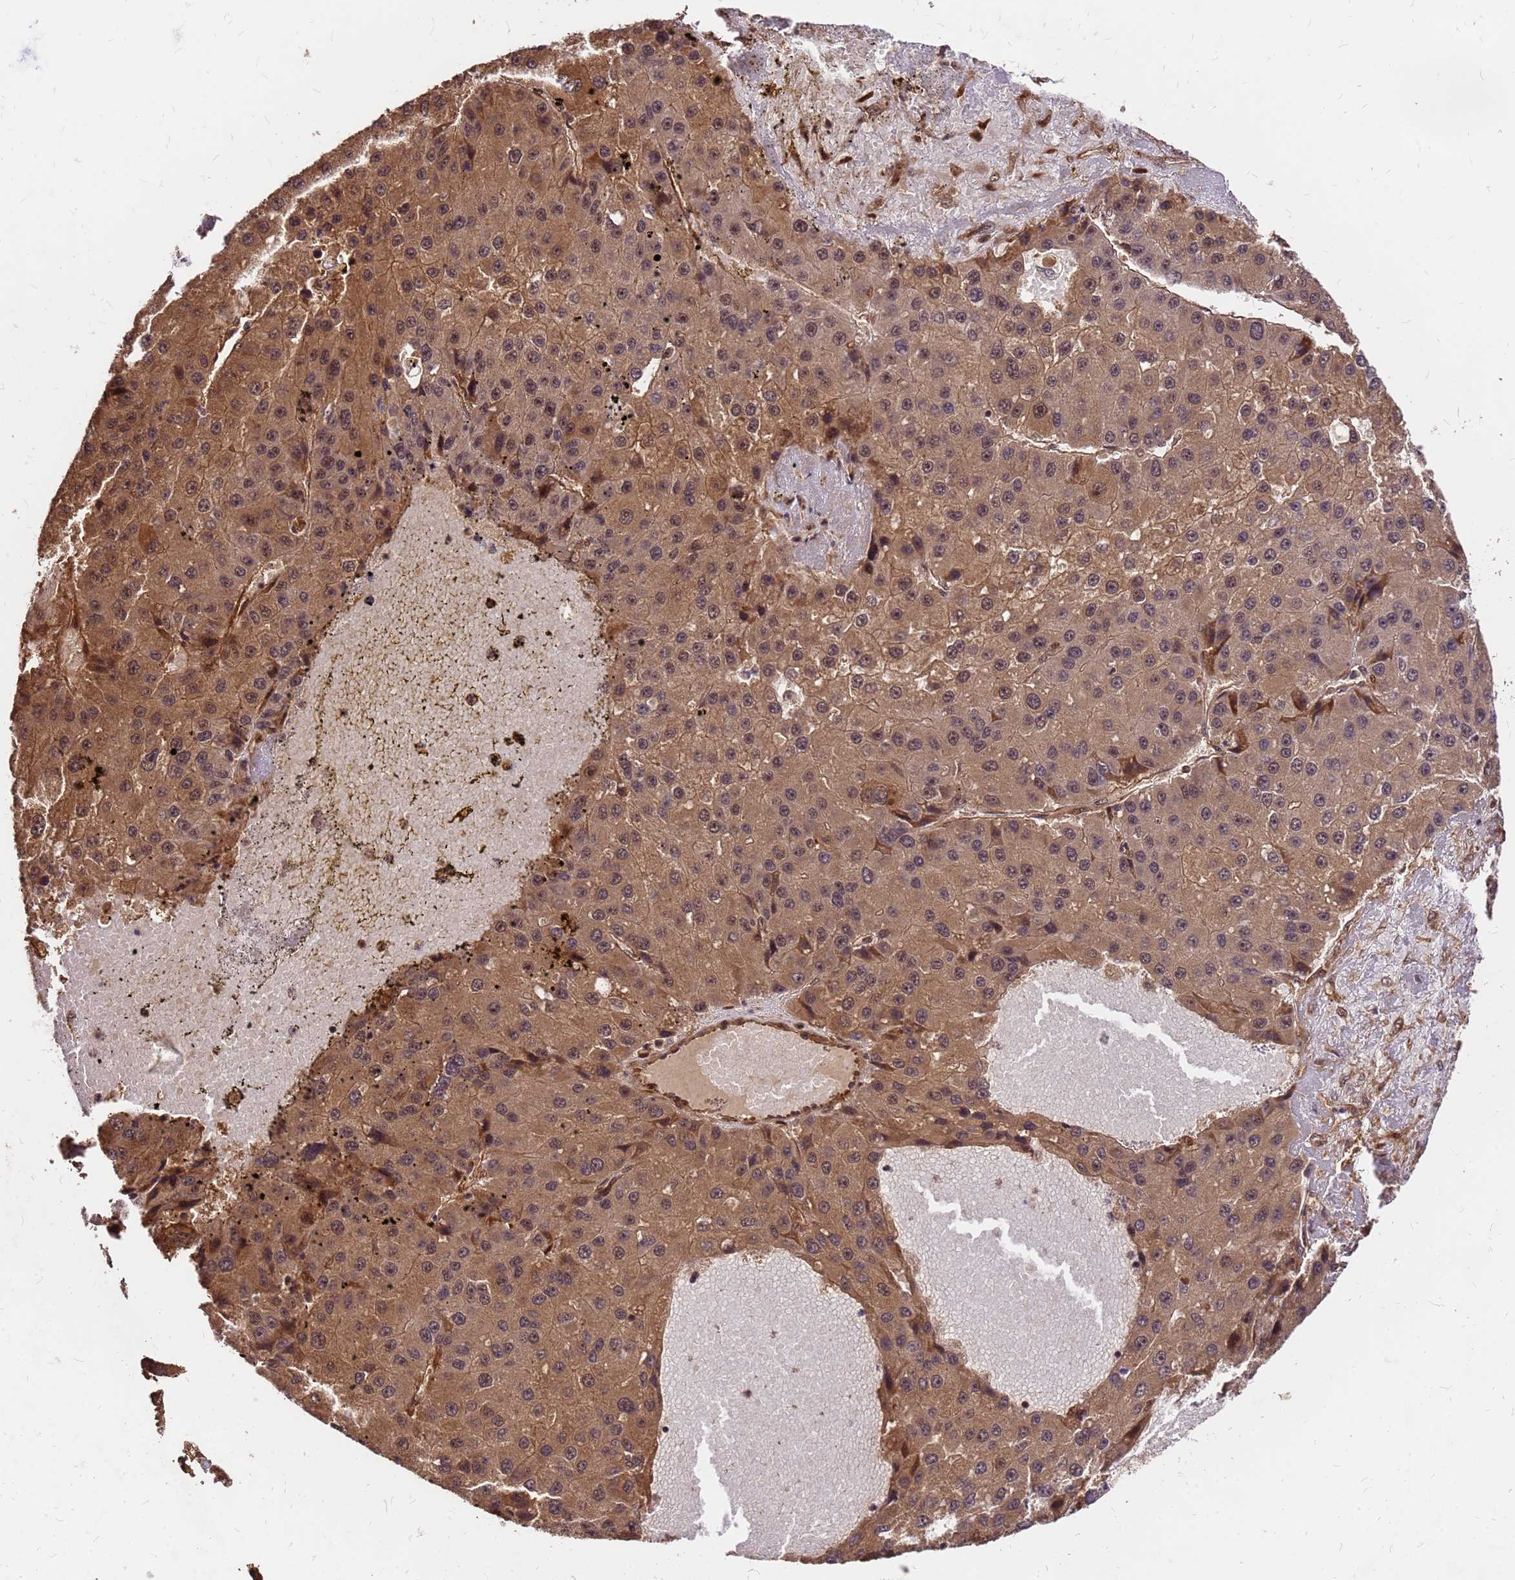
{"staining": {"intensity": "moderate", "quantity": ">75%", "location": "cytoplasmic/membranous"}, "tissue": "liver cancer", "cell_type": "Tumor cells", "image_type": "cancer", "snomed": [{"axis": "morphology", "description": "Carcinoma, Hepatocellular, NOS"}, {"axis": "topography", "description": "Liver"}], "caption": "Immunohistochemistry histopathology image of neoplastic tissue: human hepatocellular carcinoma (liver) stained using immunohistochemistry displays medium levels of moderate protein expression localized specifically in the cytoplasmic/membranous of tumor cells, appearing as a cytoplasmic/membranous brown color.", "gene": "GPATCH8", "patient": {"sex": "female", "age": 73}}